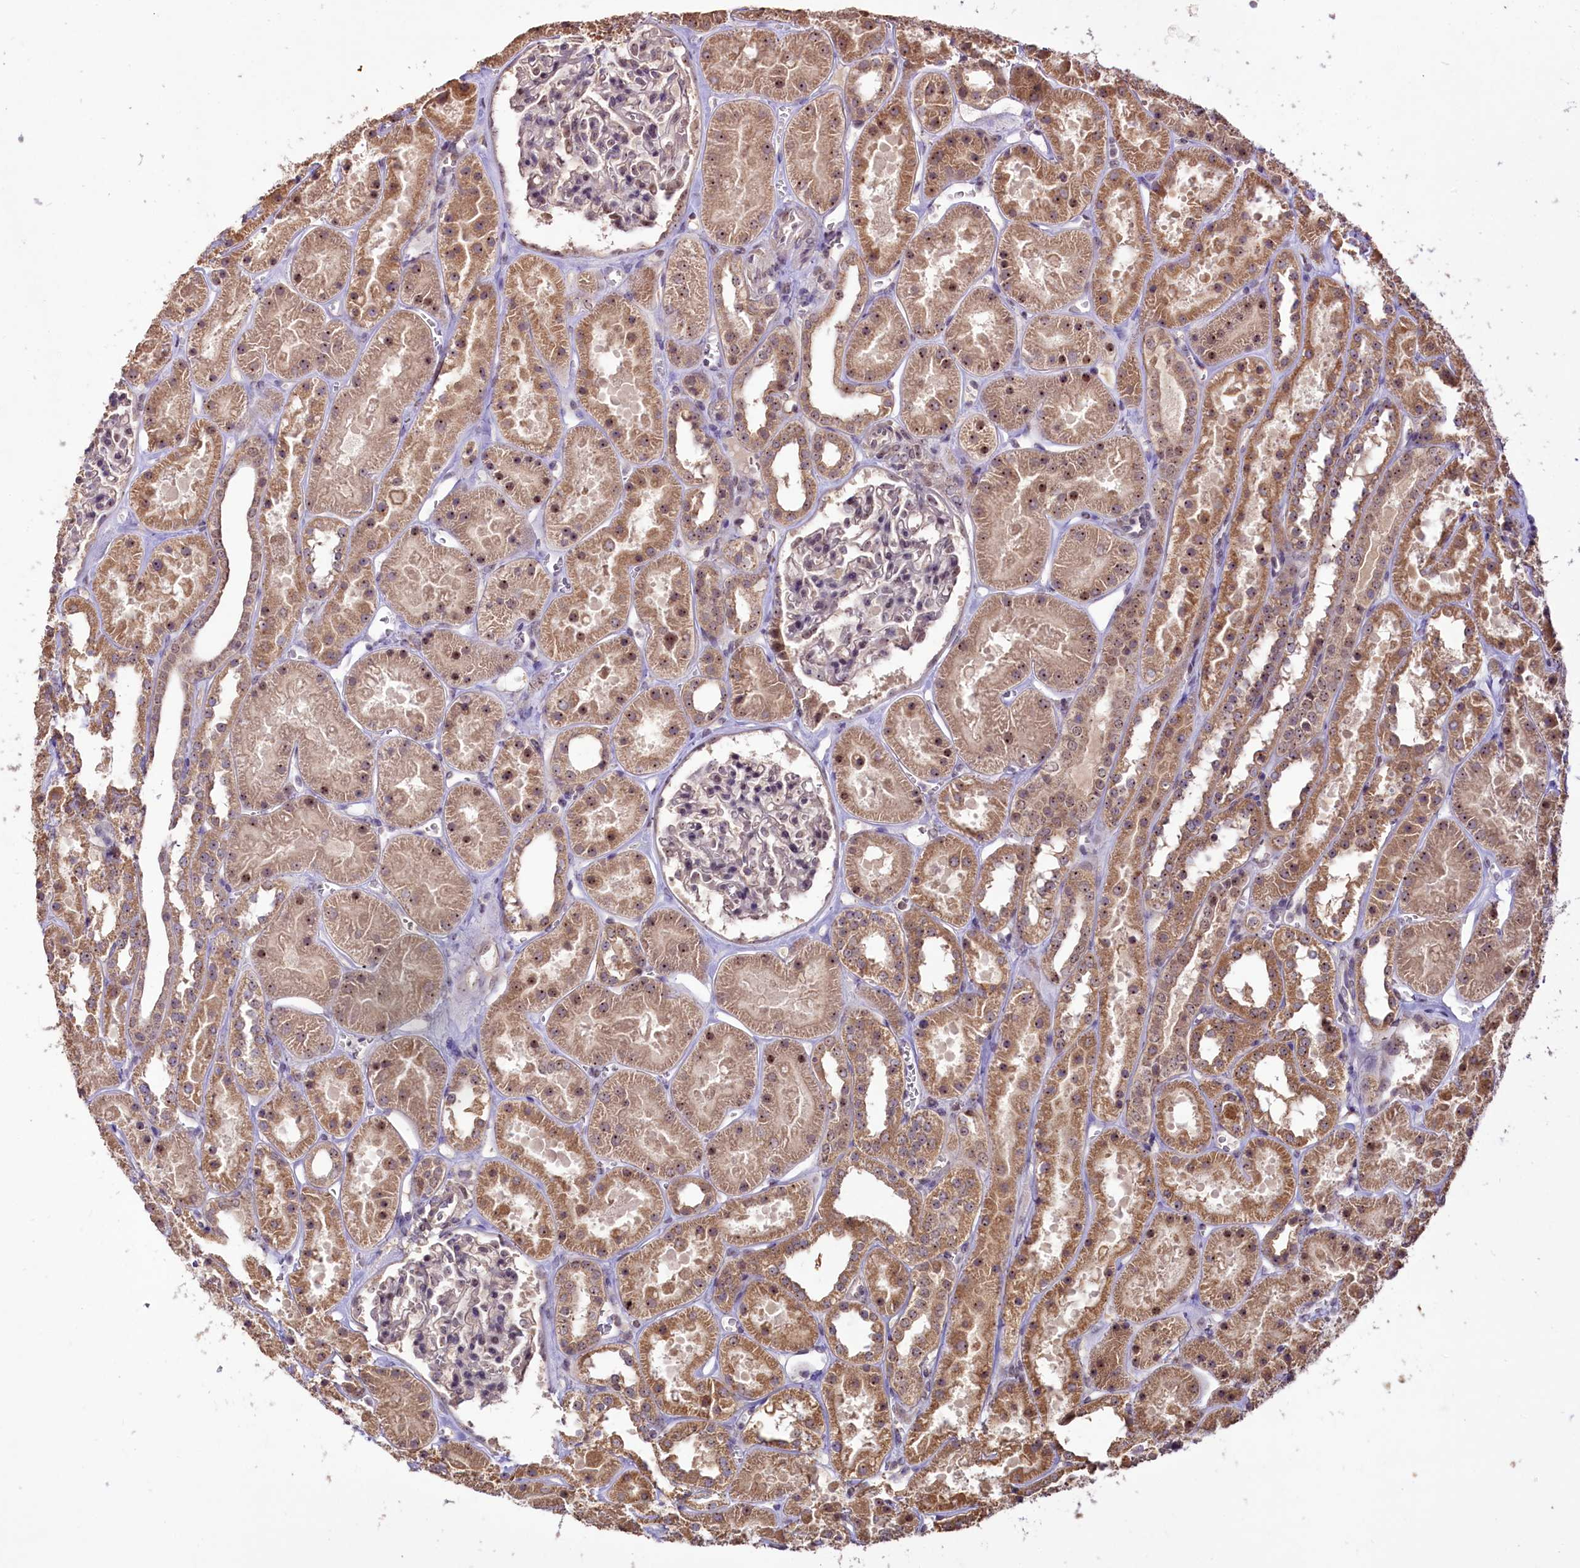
{"staining": {"intensity": "moderate", "quantity": "25%-75%", "location": "nuclear"}, "tissue": "kidney", "cell_type": "Cells in glomeruli", "image_type": "normal", "snomed": [{"axis": "morphology", "description": "Normal tissue, NOS"}, {"axis": "topography", "description": "Kidney"}], "caption": "A photomicrograph of kidney stained for a protein reveals moderate nuclear brown staining in cells in glomeruli. (DAB IHC with brightfield microscopy, high magnification).", "gene": "RRP8", "patient": {"sex": "female", "age": 41}}